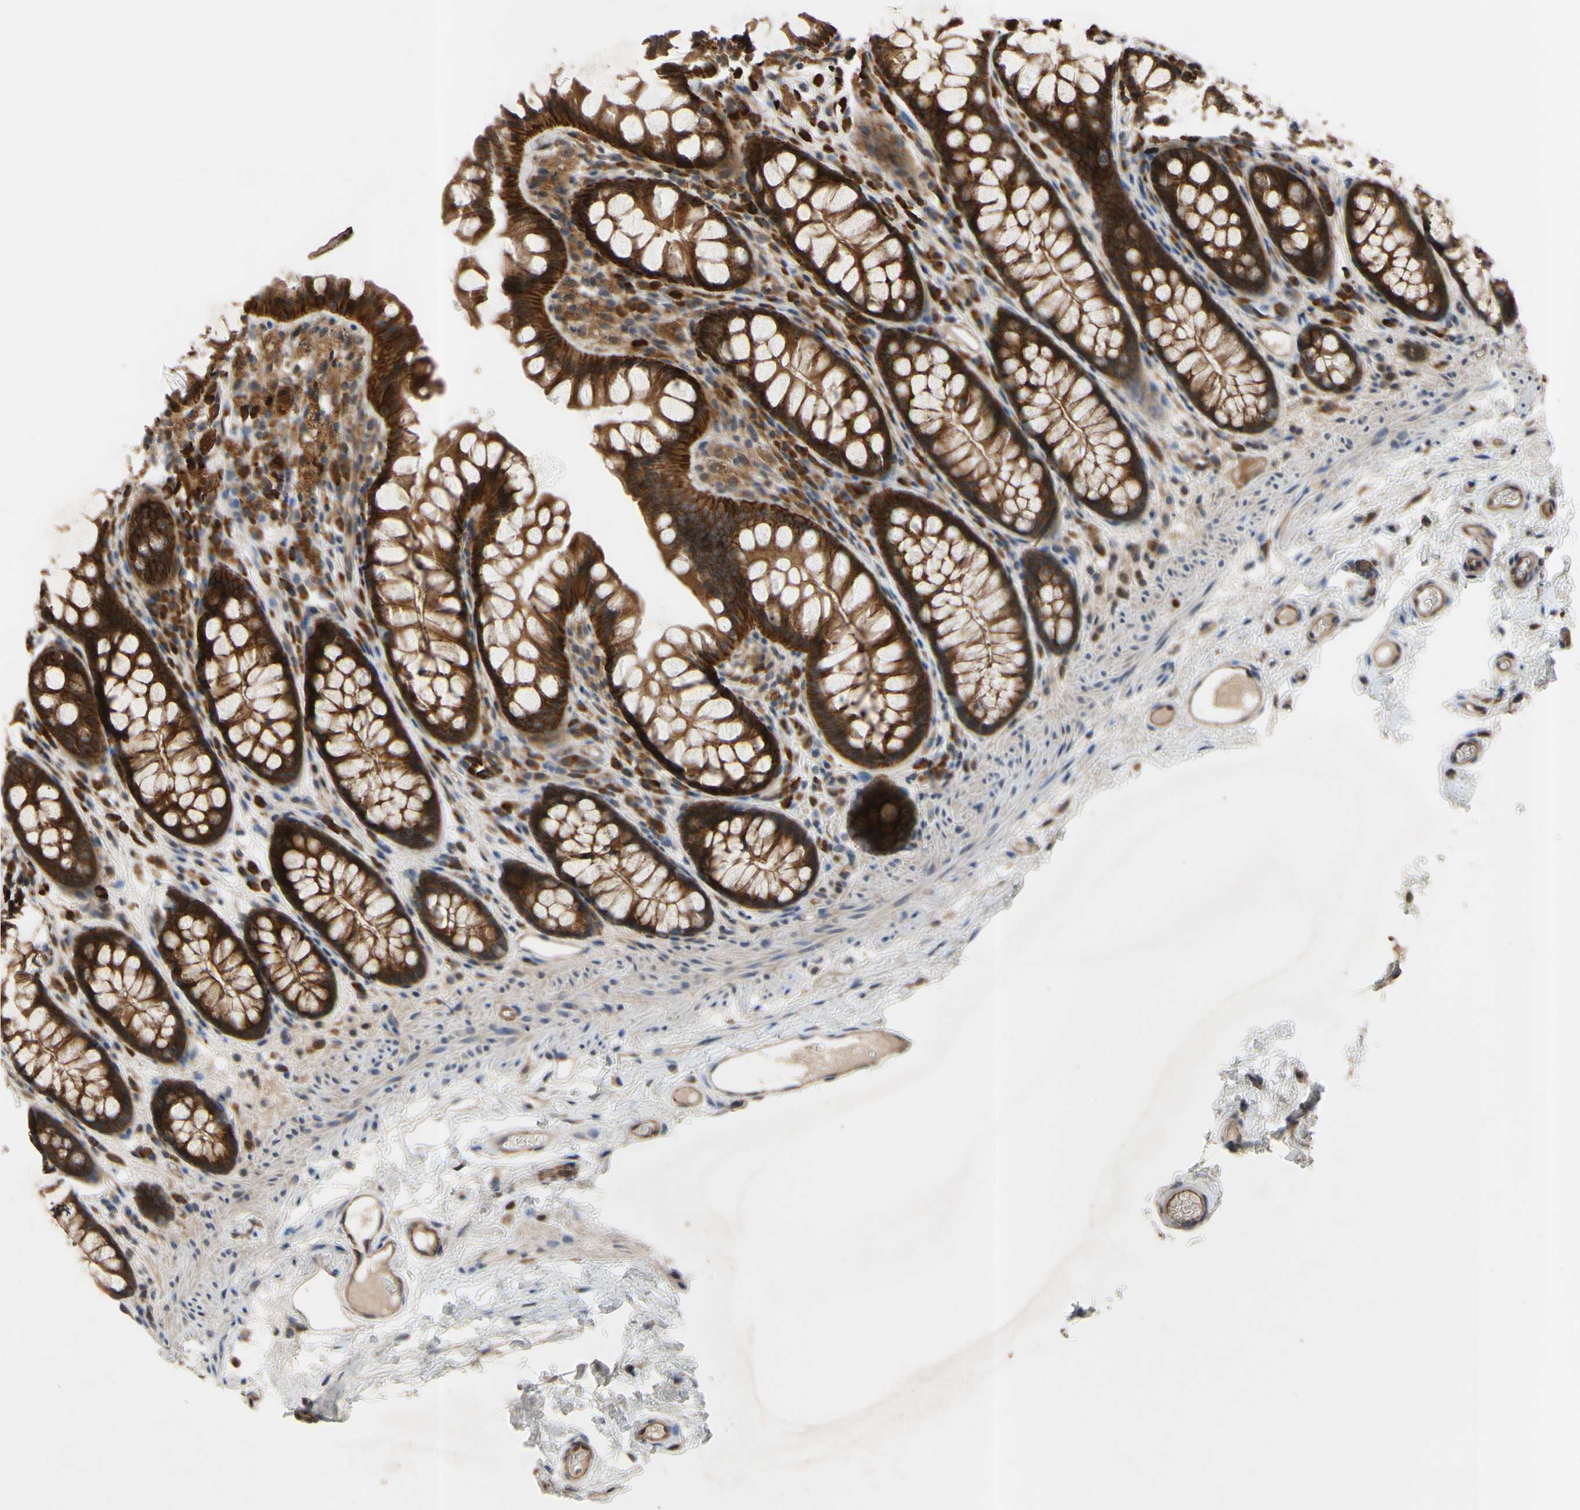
{"staining": {"intensity": "moderate", "quantity": ">75%", "location": "cytoplasmic/membranous"}, "tissue": "colon", "cell_type": "Endothelial cells", "image_type": "normal", "snomed": [{"axis": "morphology", "description": "Normal tissue, NOS"}, {"axis": "topography", "description": "Colon"}], "caption": "The photomicrograph shows immunohistochemical staining of benign colon. There is moderate cytoplasmic/membranous expression is identified in approximately >75% of endothelial cells.", "gene": "XIAP", "patient": {"sex": "female", "age": 55}}